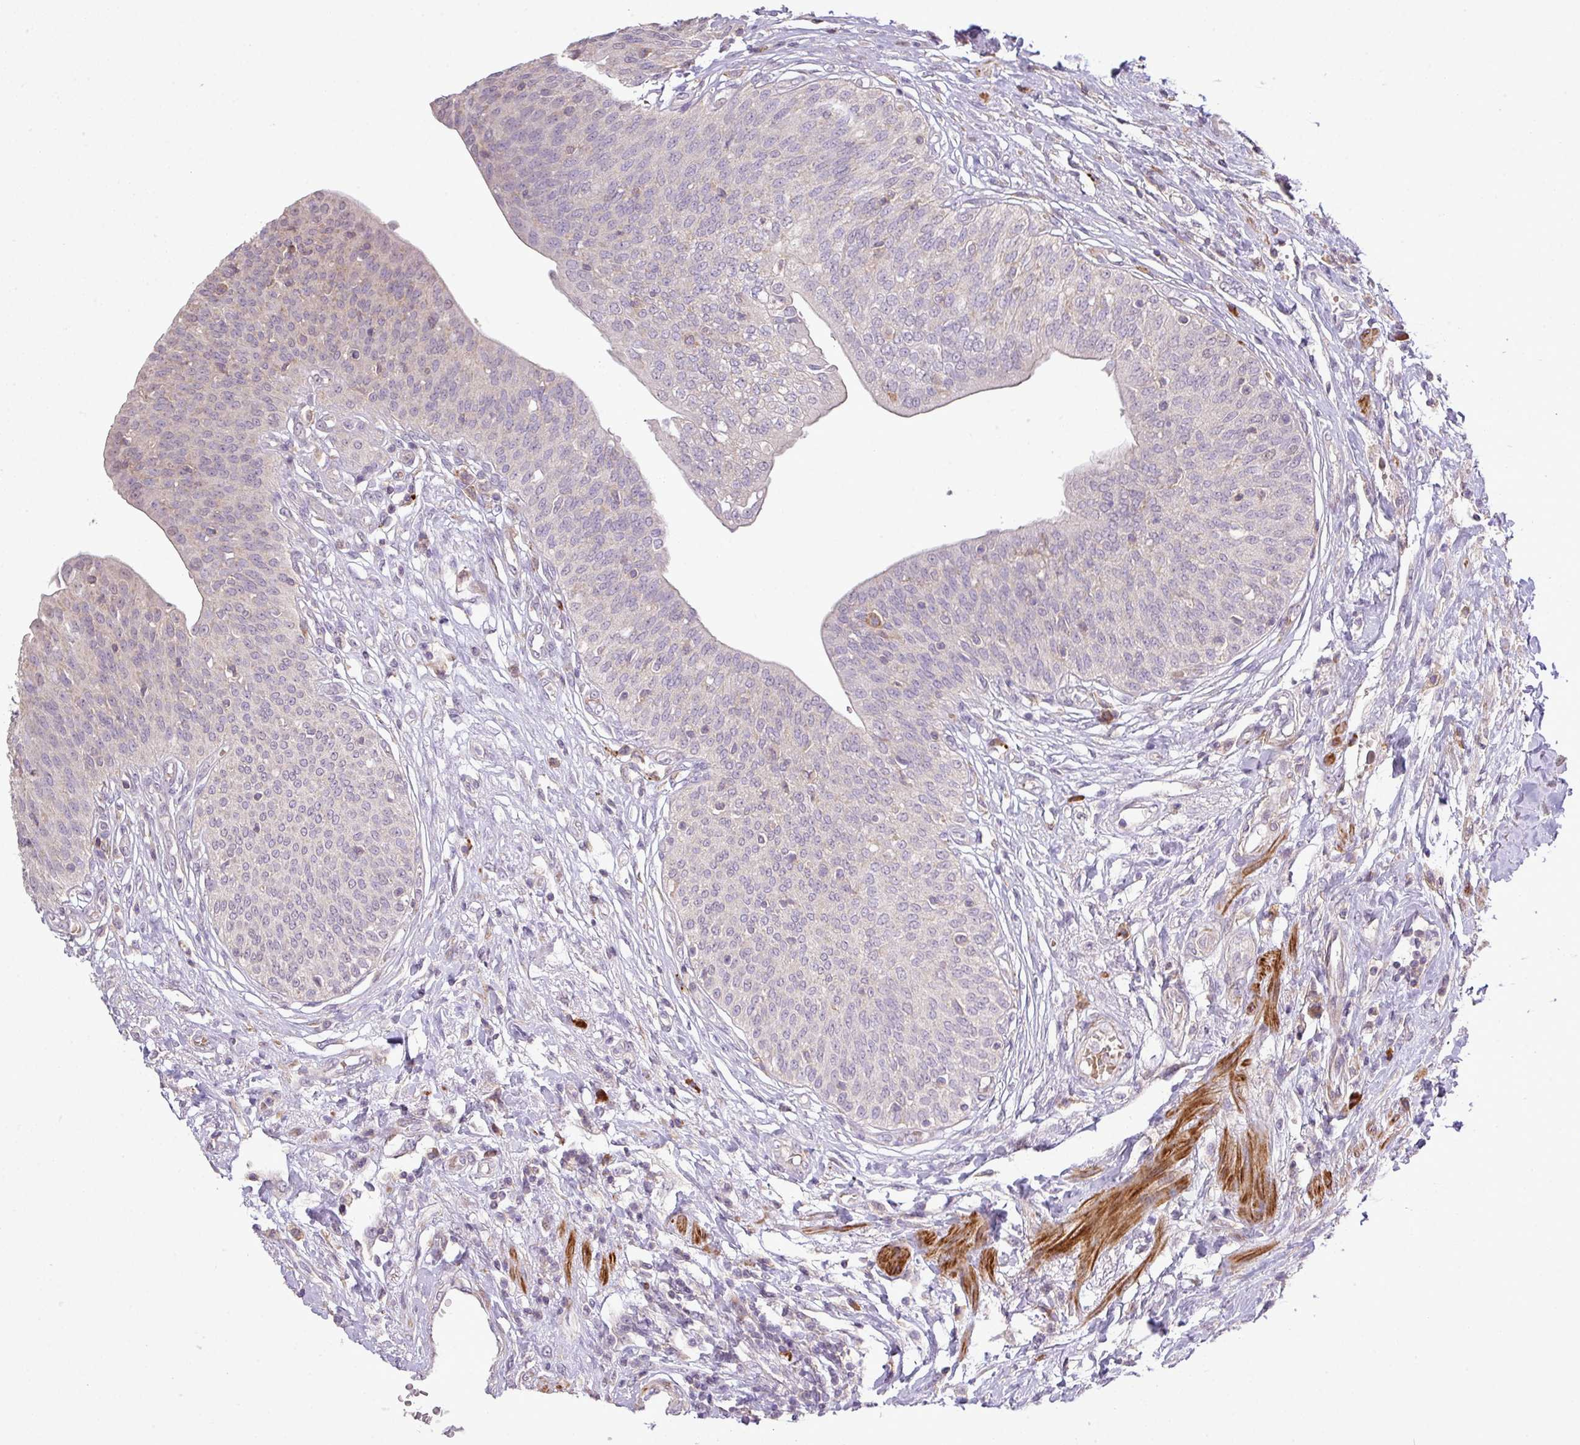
{"staining": {"intensity": "negative", "quantity": "none", "location": "none"}, "tissue": "urothelial cancer", "cell_type": "Tumor cells", "image_type": "cancer", "snomed": [{"axis": "morphology", "description": "Urothelial carcinoma, High grade"}, {"axis": "topography", "description": "Urinary bladder"}], "caption": "Tumor cells show no significant staining in urothelial cancer.", "gene": "TPRA1", "patient": {"sex": "female", "age": 79}}